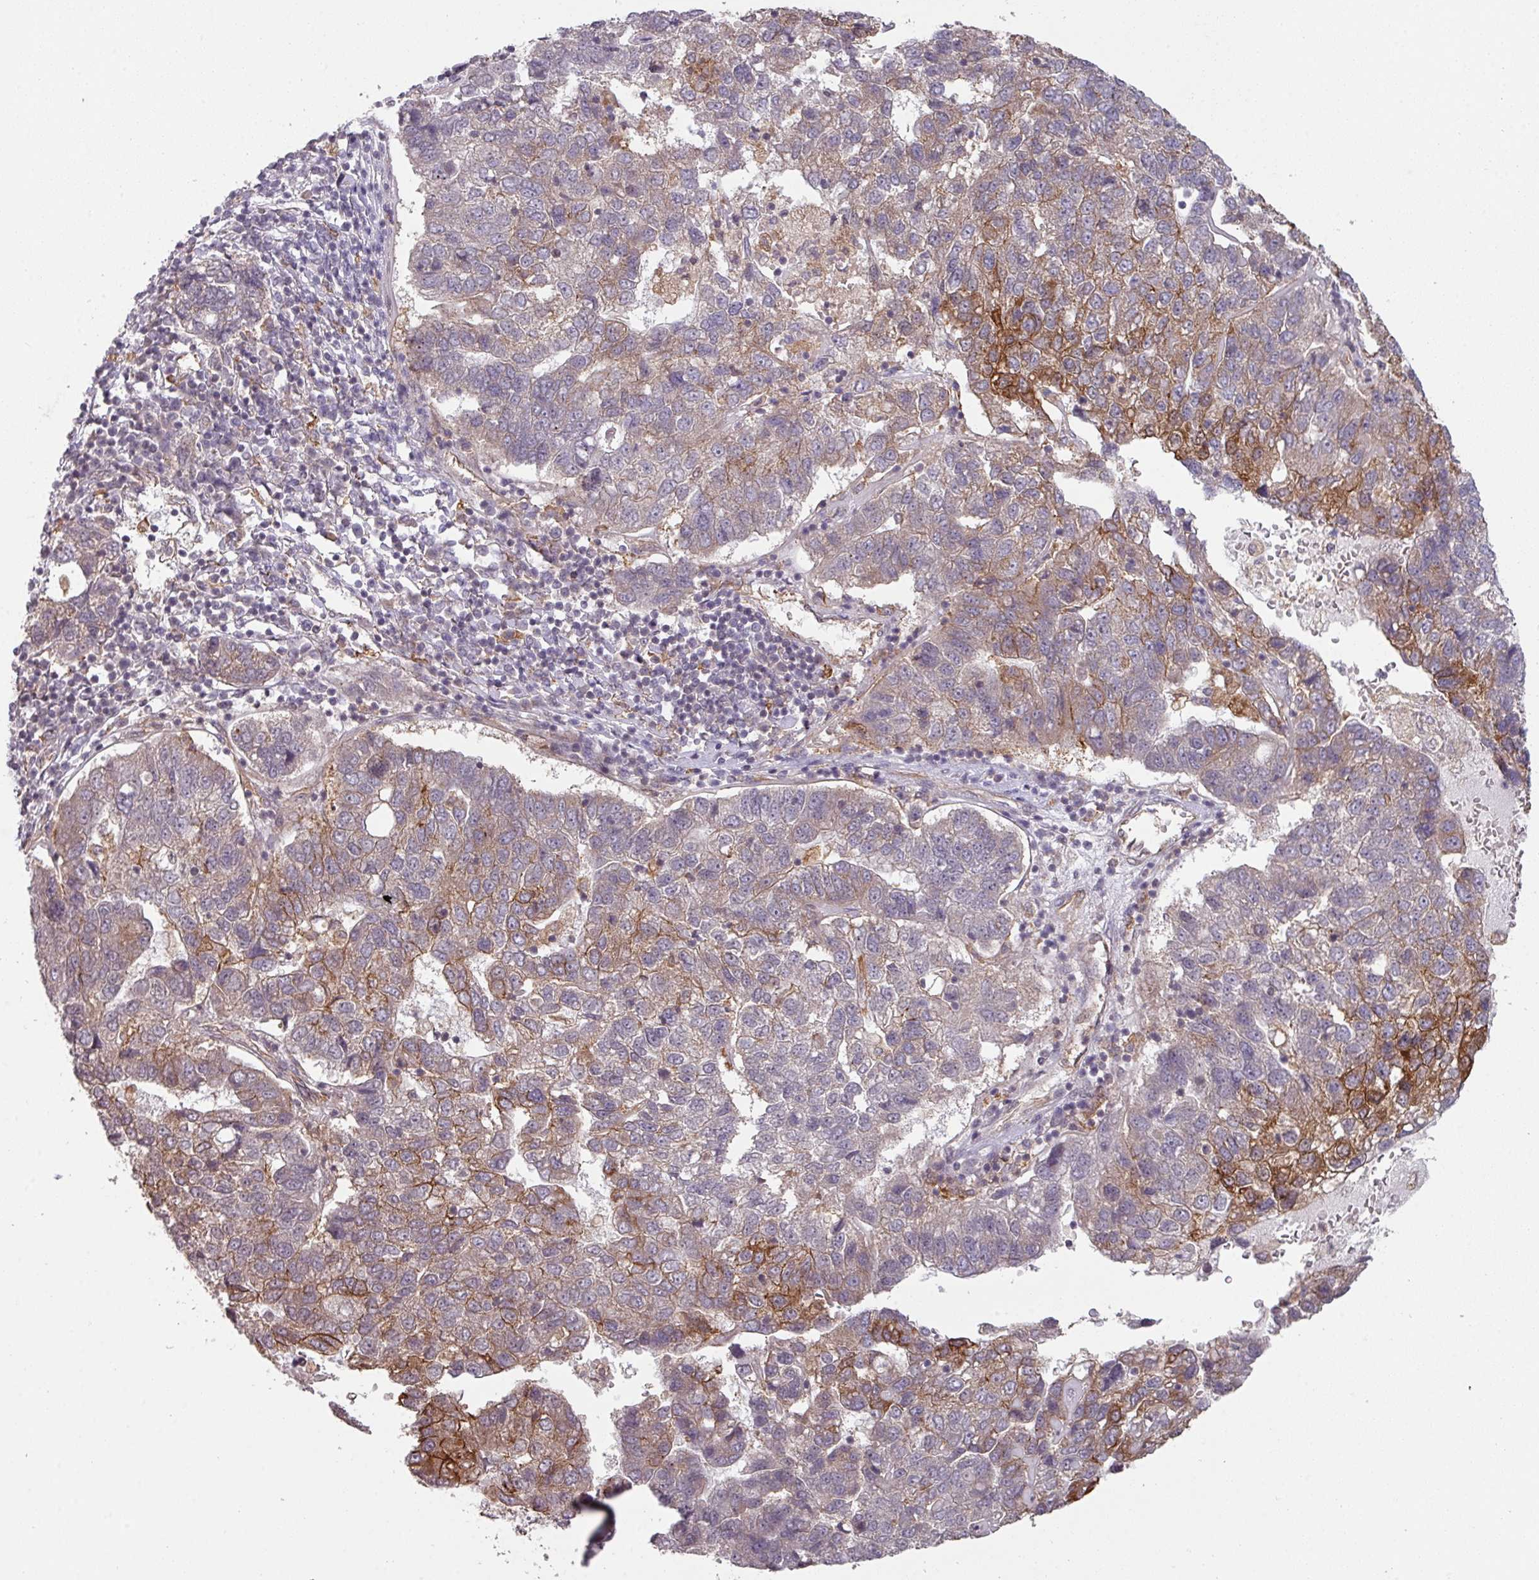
{"staining": {"intensity": "moderate", "quantity": "25%-75%", "location": "cytoplasmic/membranous"}, "tissue": "pancreatic cancer", "cell_type": "Tumor cells", "image_type": "cancer", "snomed": [{"axis": "morphology", "description": "Adenocarcinoma, NOS"}, {"axis": "topography", "description": "Pancreas"}], "caption": "Protein expression analysis of adenocarcinoma (pancreatic) demonstrates moderate cytoplasmic/membranous positivity in about 25%-75% of tumor cells. The staining was performed using DAB (3,3'-diaminobenzidine) to visualize the protein expression in brown, while the nuclei were stained in blue with hematoxylin (Magnification: 20x).", "gene": "CYFIP2", "patient": {"sex": "female", "age": 61}}